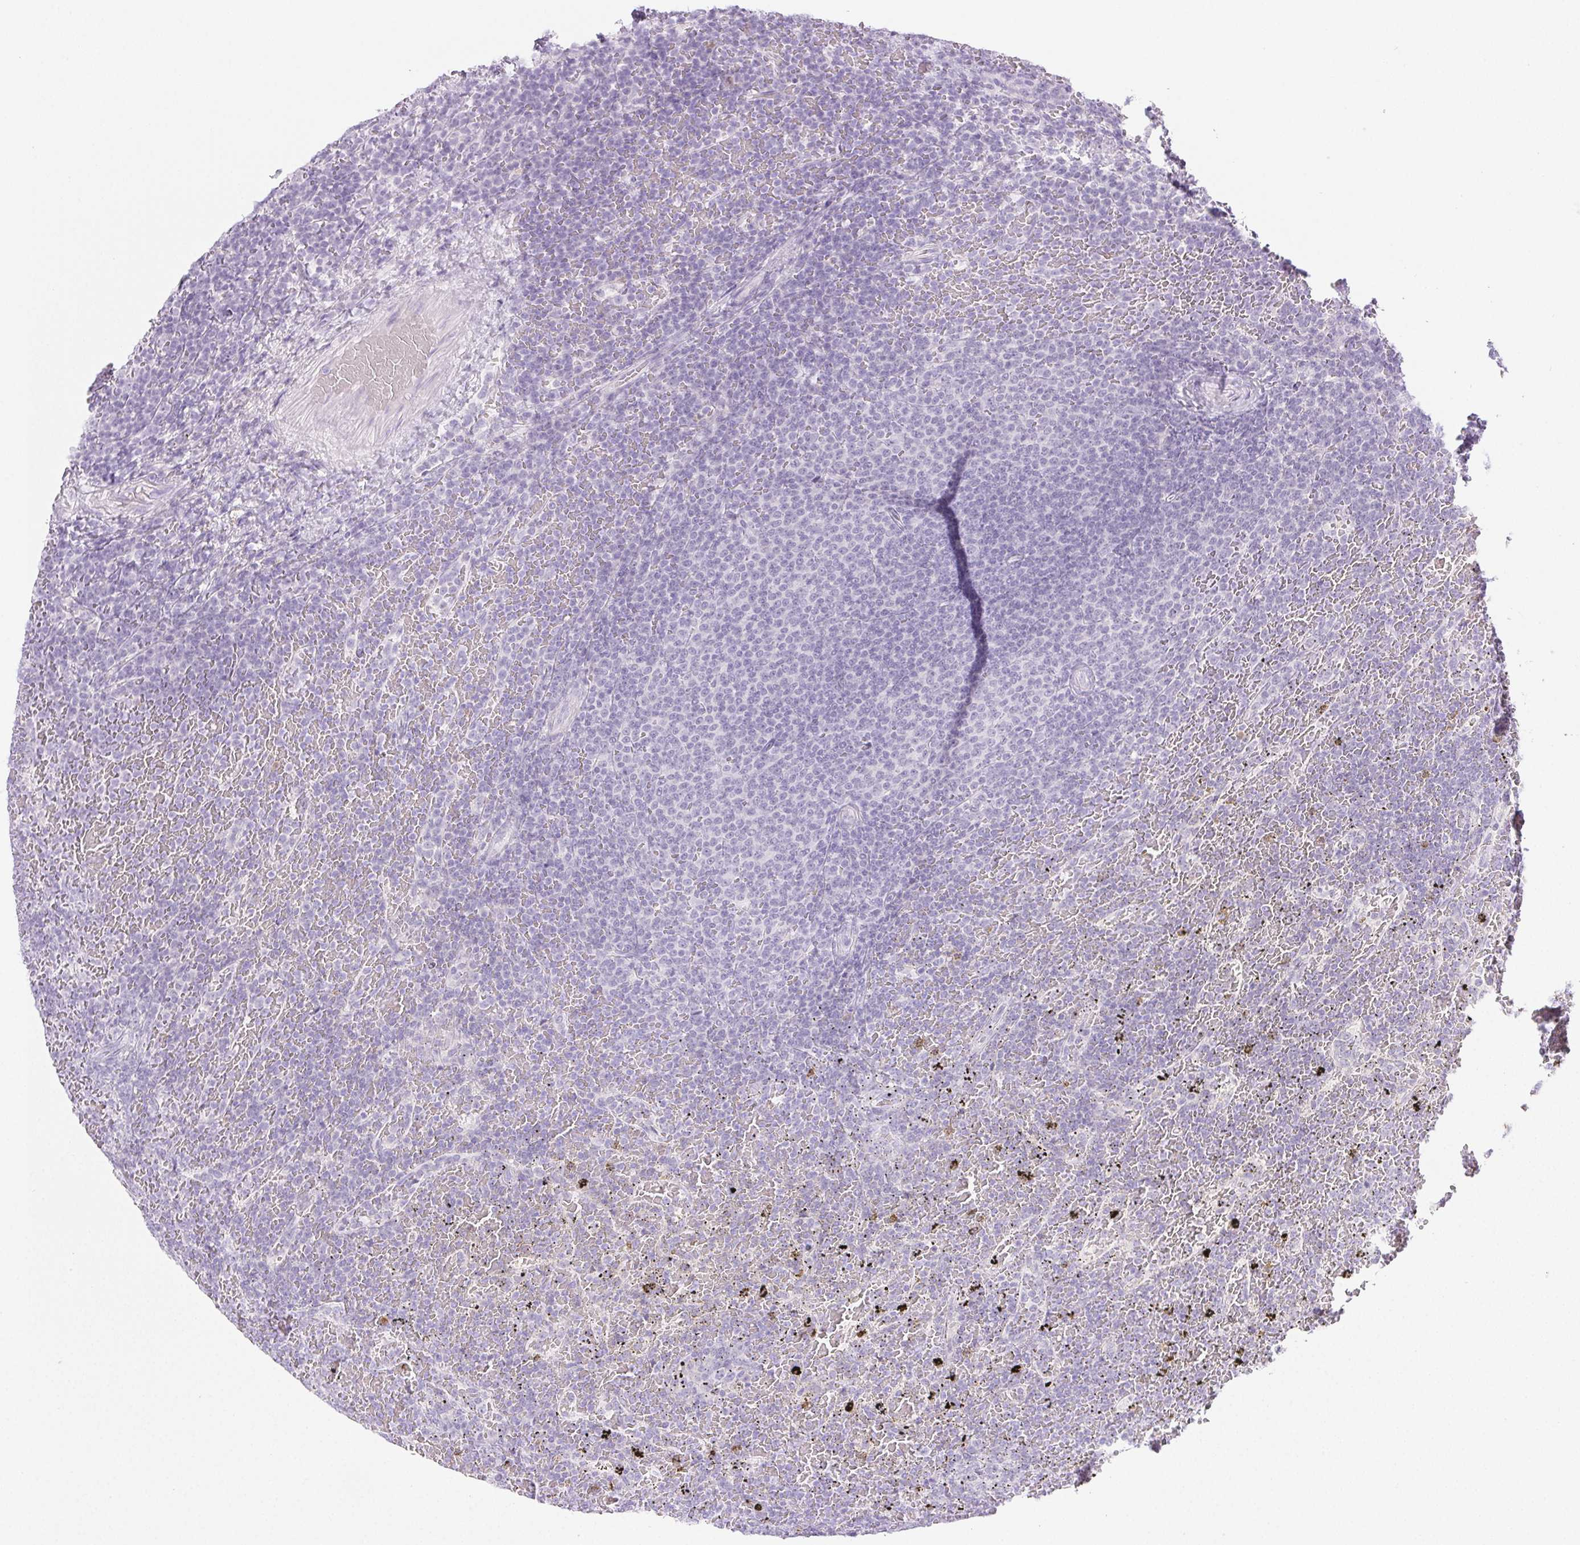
{"staining": {"intensity": "negative", "quantity": "none", "location": "none"}, "tissue": "lymphoma", "cell_type": "Tumor cells", "image_type": "cancer", "snomed": [{"axis": "morphology", "description": "Malignant lymphoma, non-Hodgkin's type, Low grade"}, {"axis": "topography", "description": "Spleen"}], "caption": "IHC of lymphoma demonstrates no expression in tumor cells.", "gene": "PI3", "patient": {"sex": "female", "age": 77}}